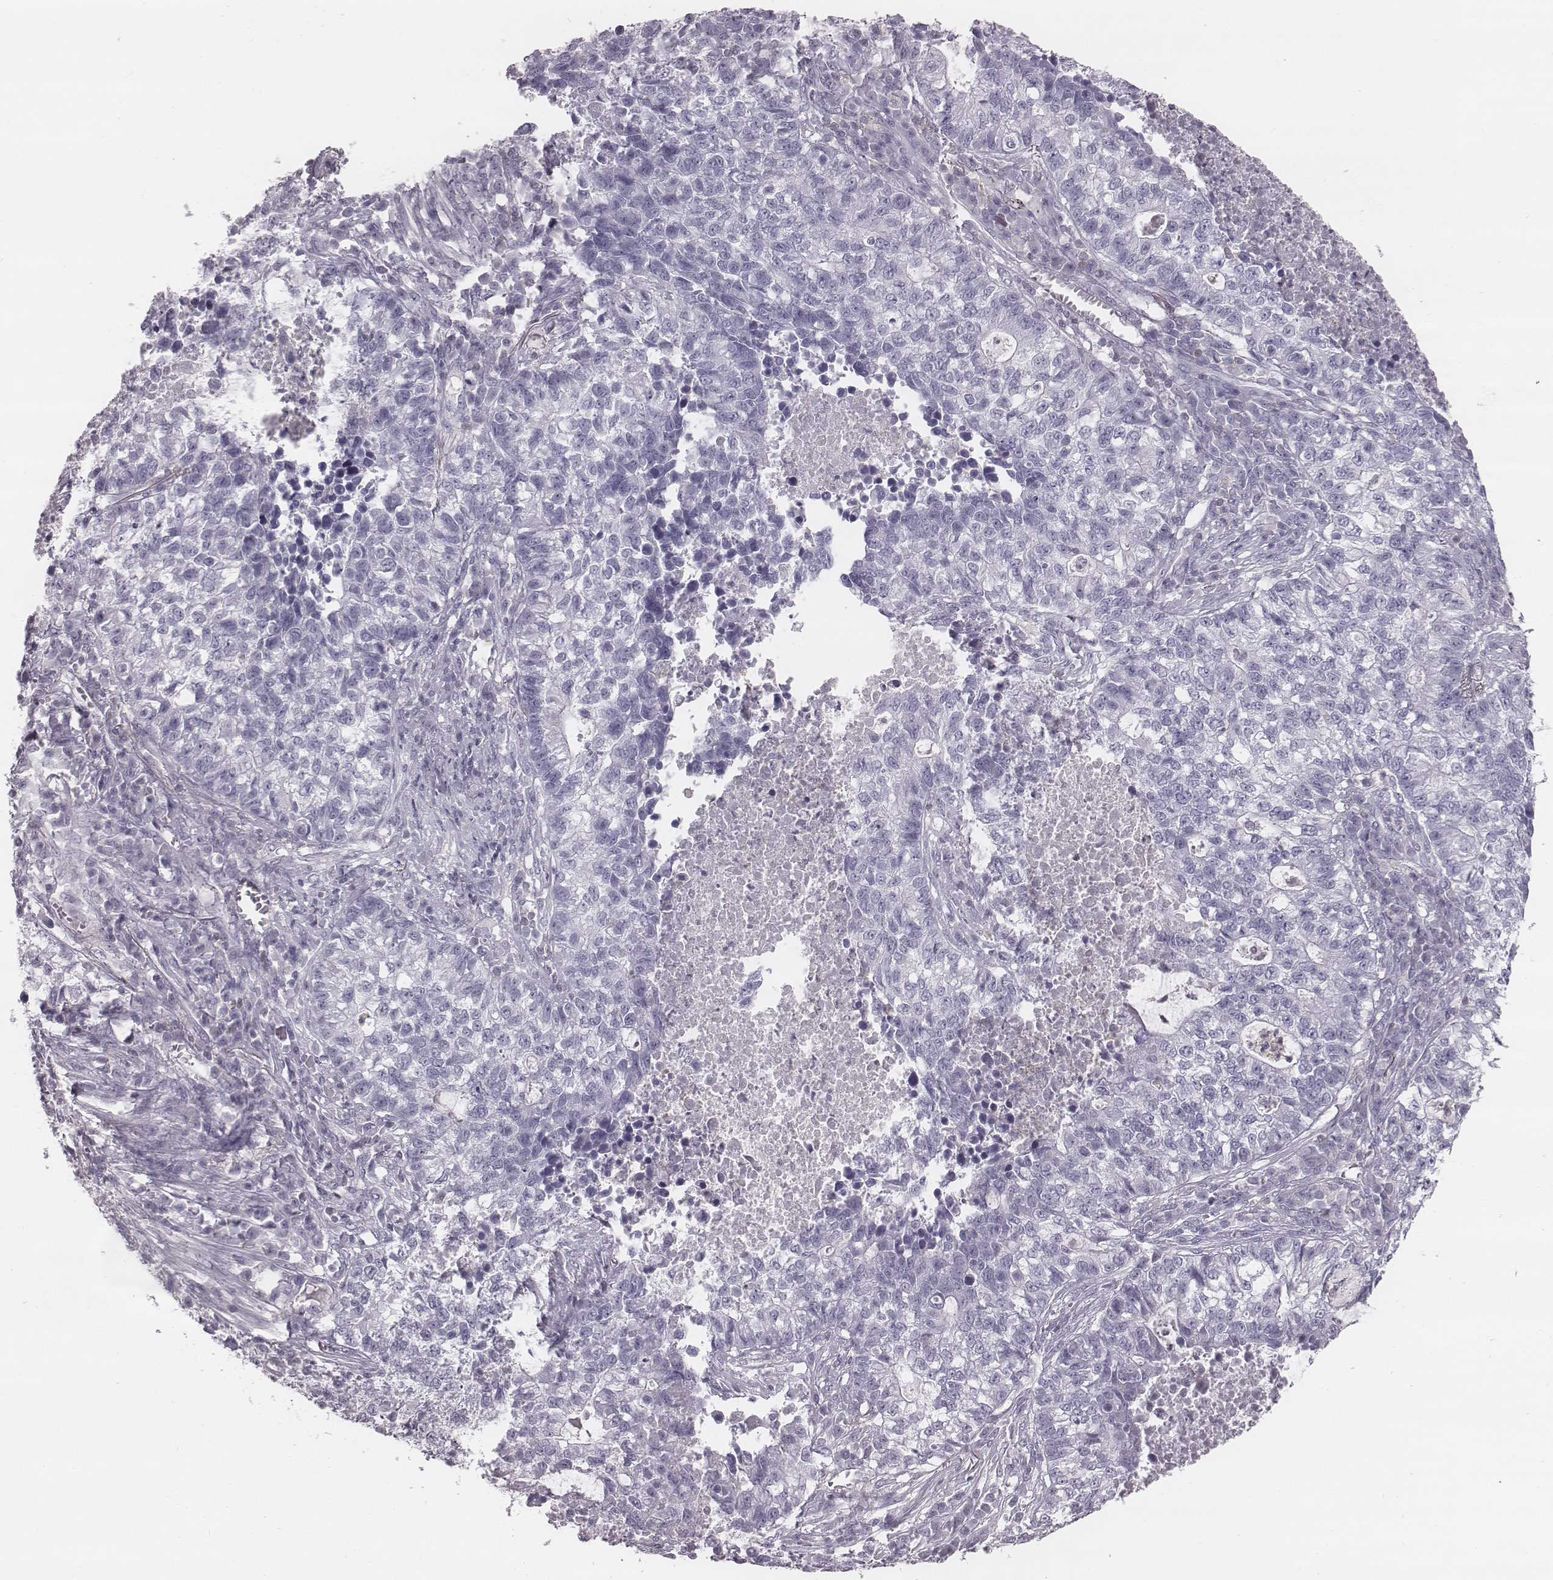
{"staining": {"intensity": "negative", "quantity": "none", "location": "none"}, "tissue": "lung cancer", "cell_type": "Tumor cells", "image_type": "cancer", "snomed": [{"axis": "morphology", "description": "Adenocarcinoma, NOS"}, {"axis": "topography", "description": "Lung"}], "caption": "Immunohistochemical staining of human lung cancer shows no significant positivity in tumor cells.", "gene": "ZNF365", "patient": {"sex": "male", "age": 57}}